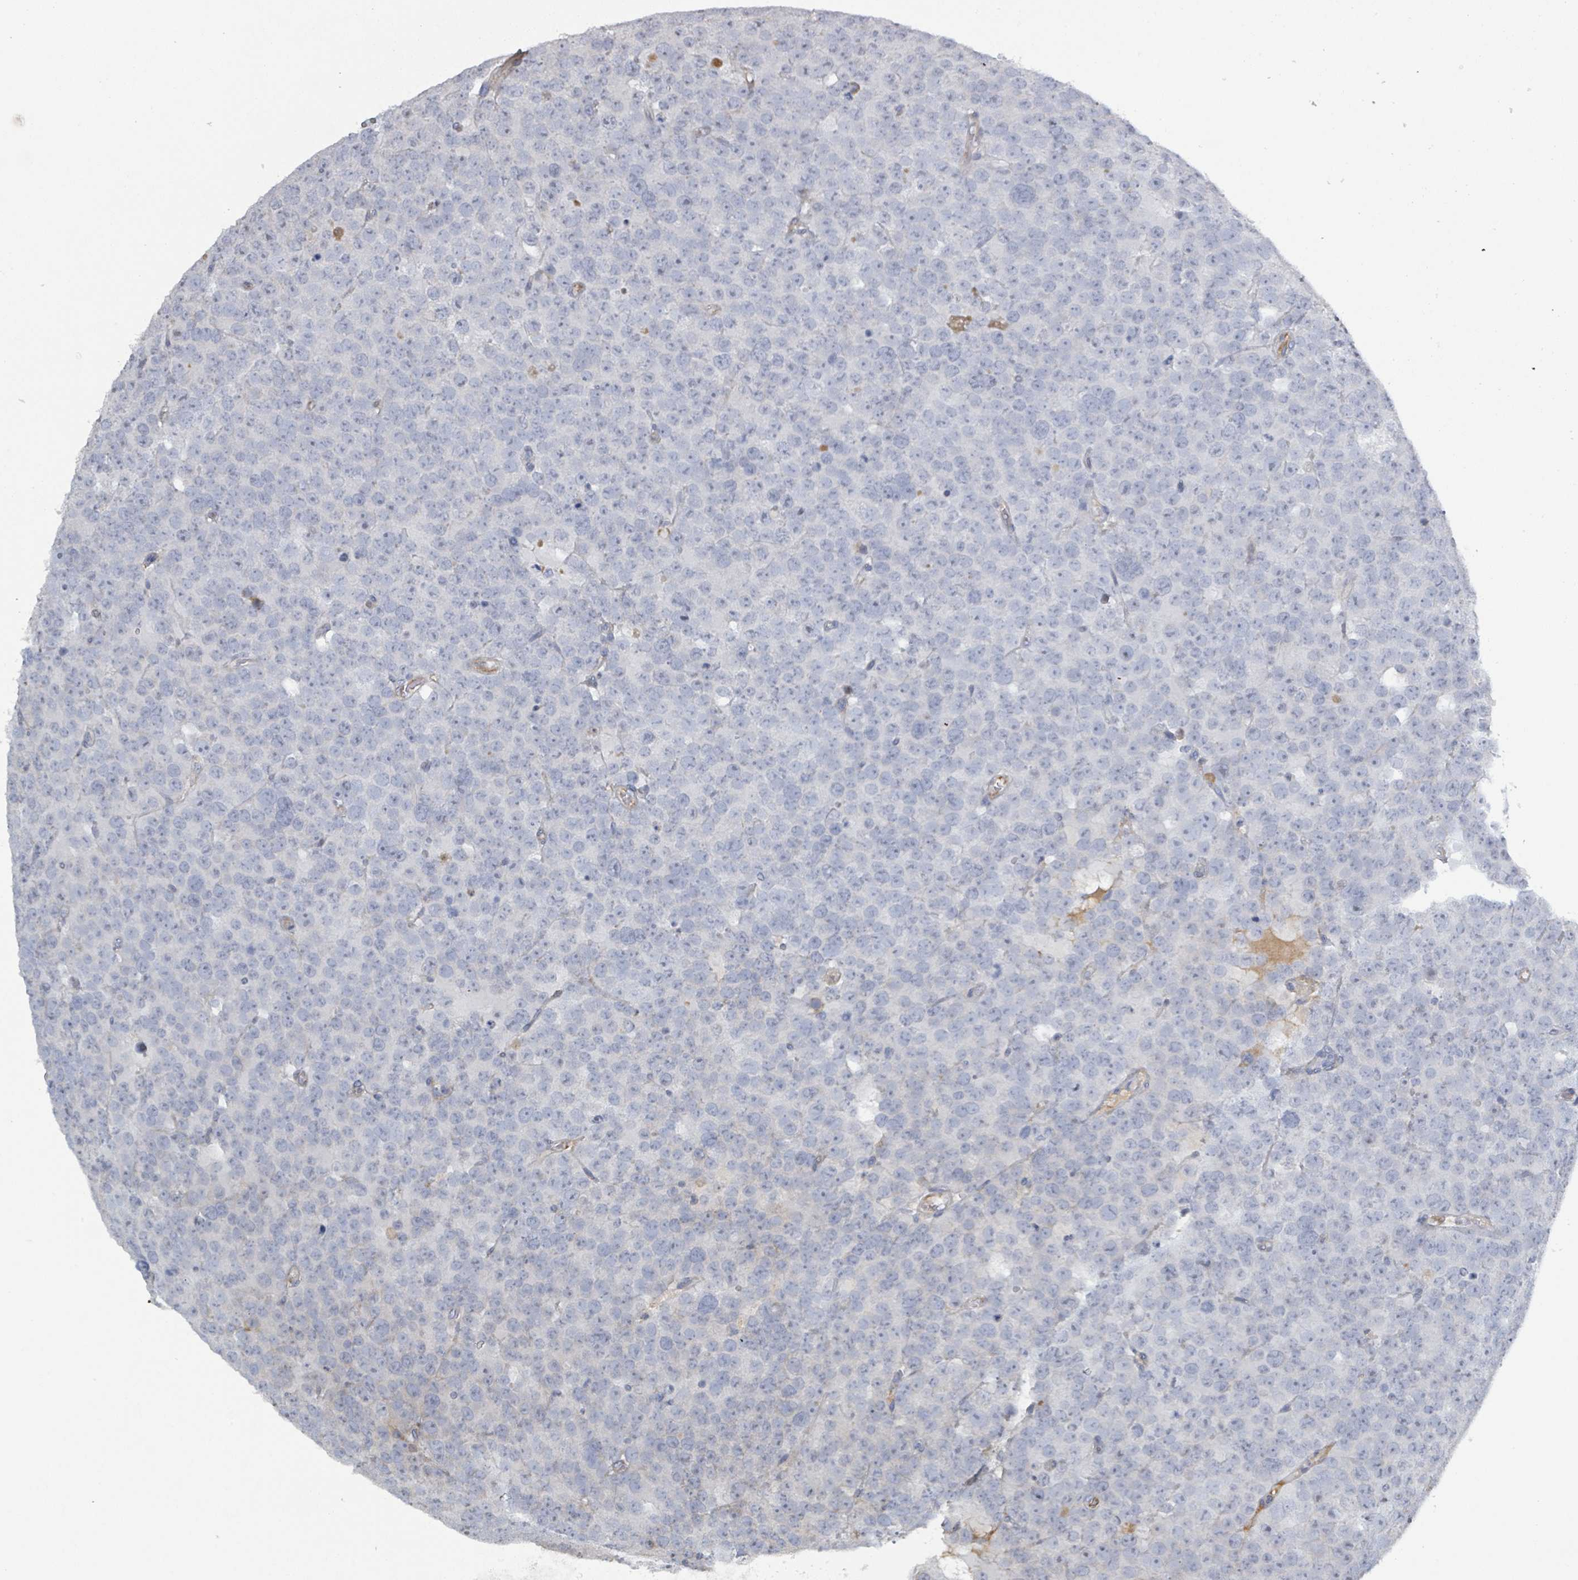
{"staining": {"intensity": "weak", "quantity": "<25%", "location": "cytoplasmic/membranous"}, "tissue": "testis cancer", "cell_type": "Tumor cells", "image_type": "cancer", "snomed": [{"axis": "morphology", "description": "Seminoma, NOS"}, {"axis": "topography", "description": "Testis"}], "caption": "A high-resolution histopathology image shows immunohistochemistry (IHC) staining of testis cancer (seminoma), which exhibits no significant staining in tumor cells.", "gene": "RAB33B", "patient": {"sex": "male", "age": 71}}